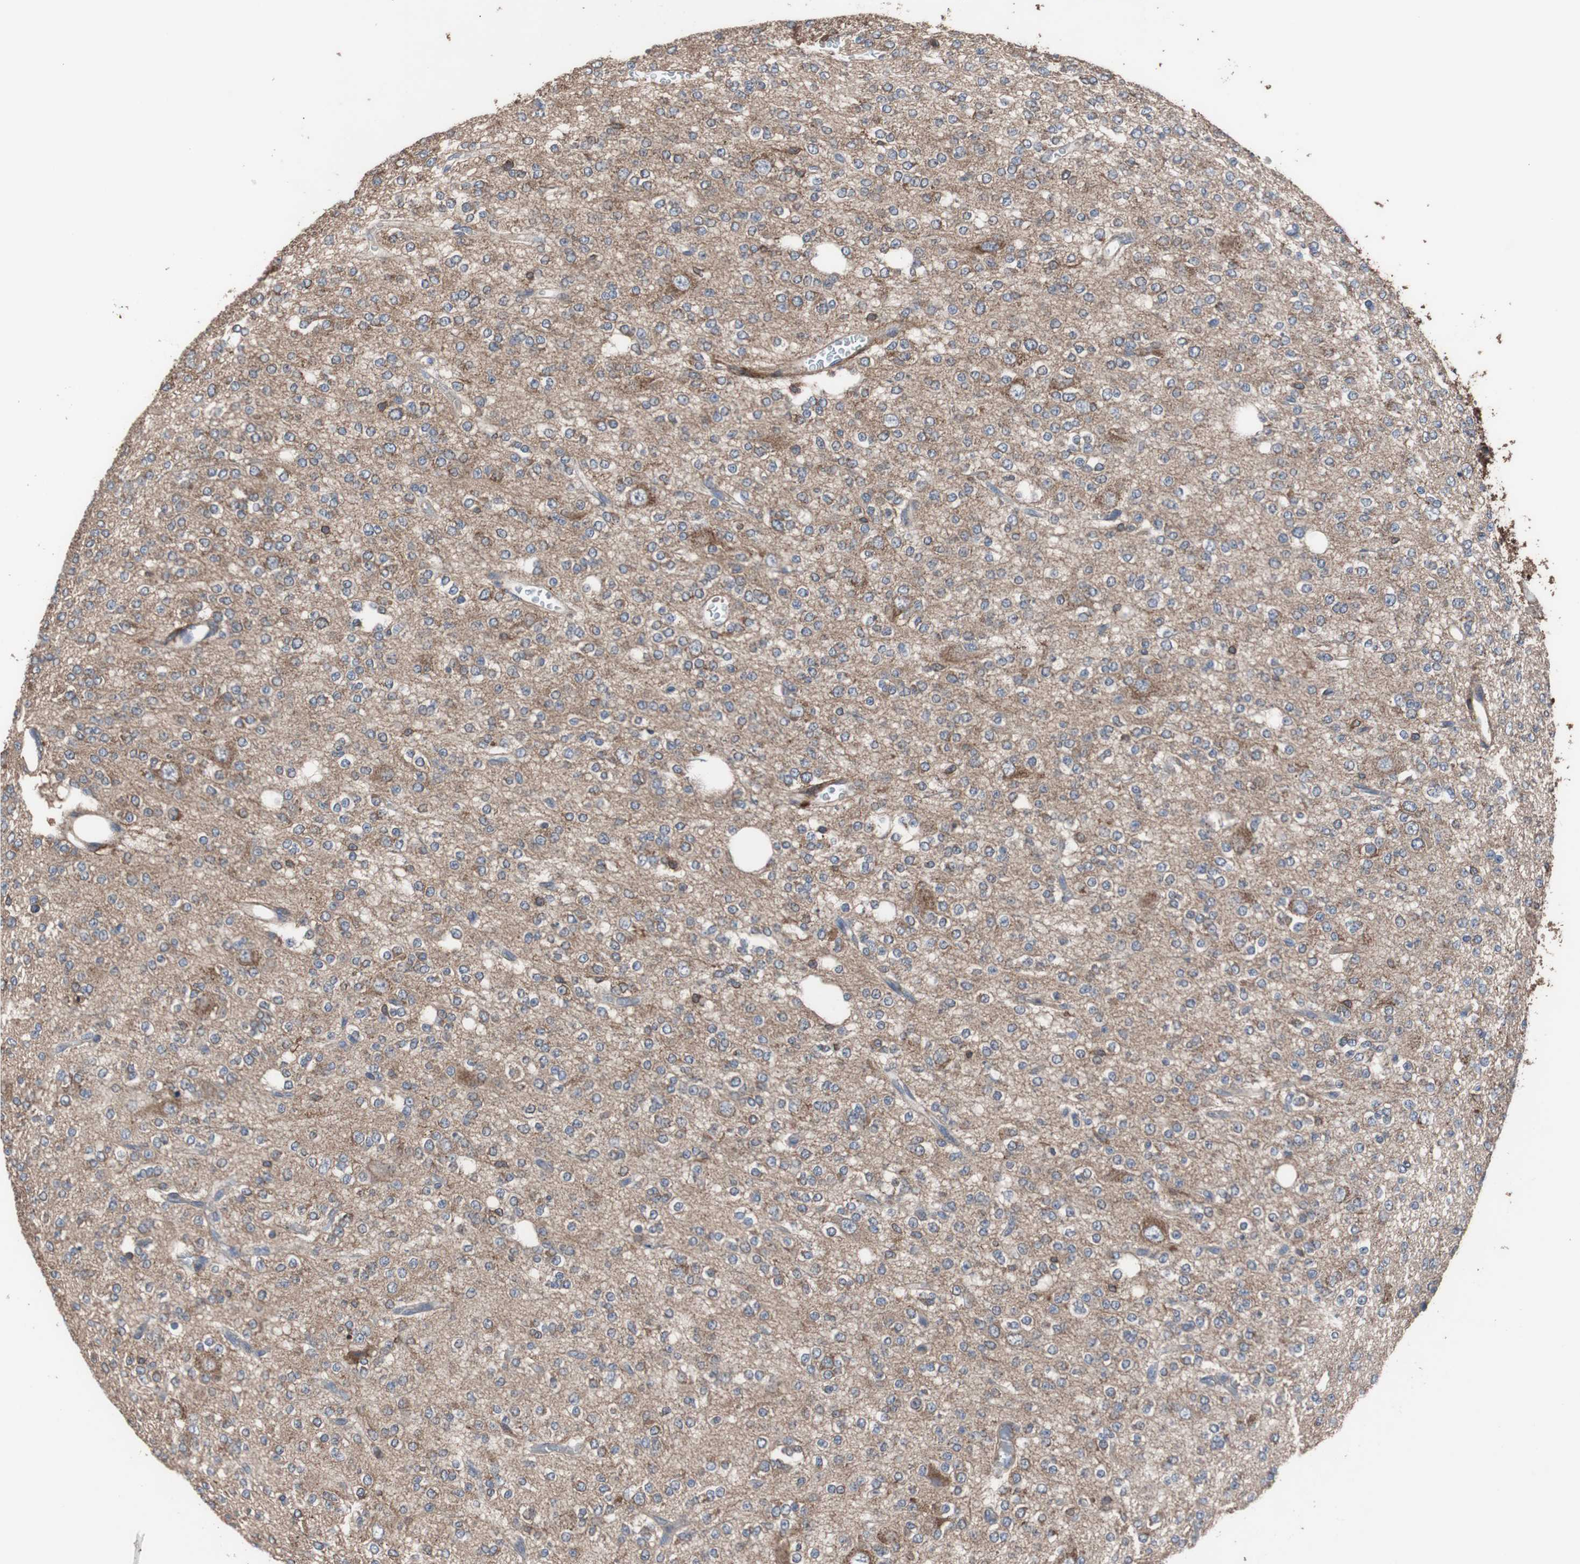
{"staining": {"intensity": "negative", "quantity": "none", "location": "none"}, "tissue": "glioma", "cell_type": "Tumor cells", "image_type": "cancer", "snomed": [{"axis": "morphology", "description": "Glioma, malignant, Low grade"}, {"axis": "topography", "description": "Brain"}], "caption": "Tumor cells are negative for brown protein staining in low-grade glioma (malignant).", "gene": "COL6A2", "patient": {"sex": "male", "age": 38}}